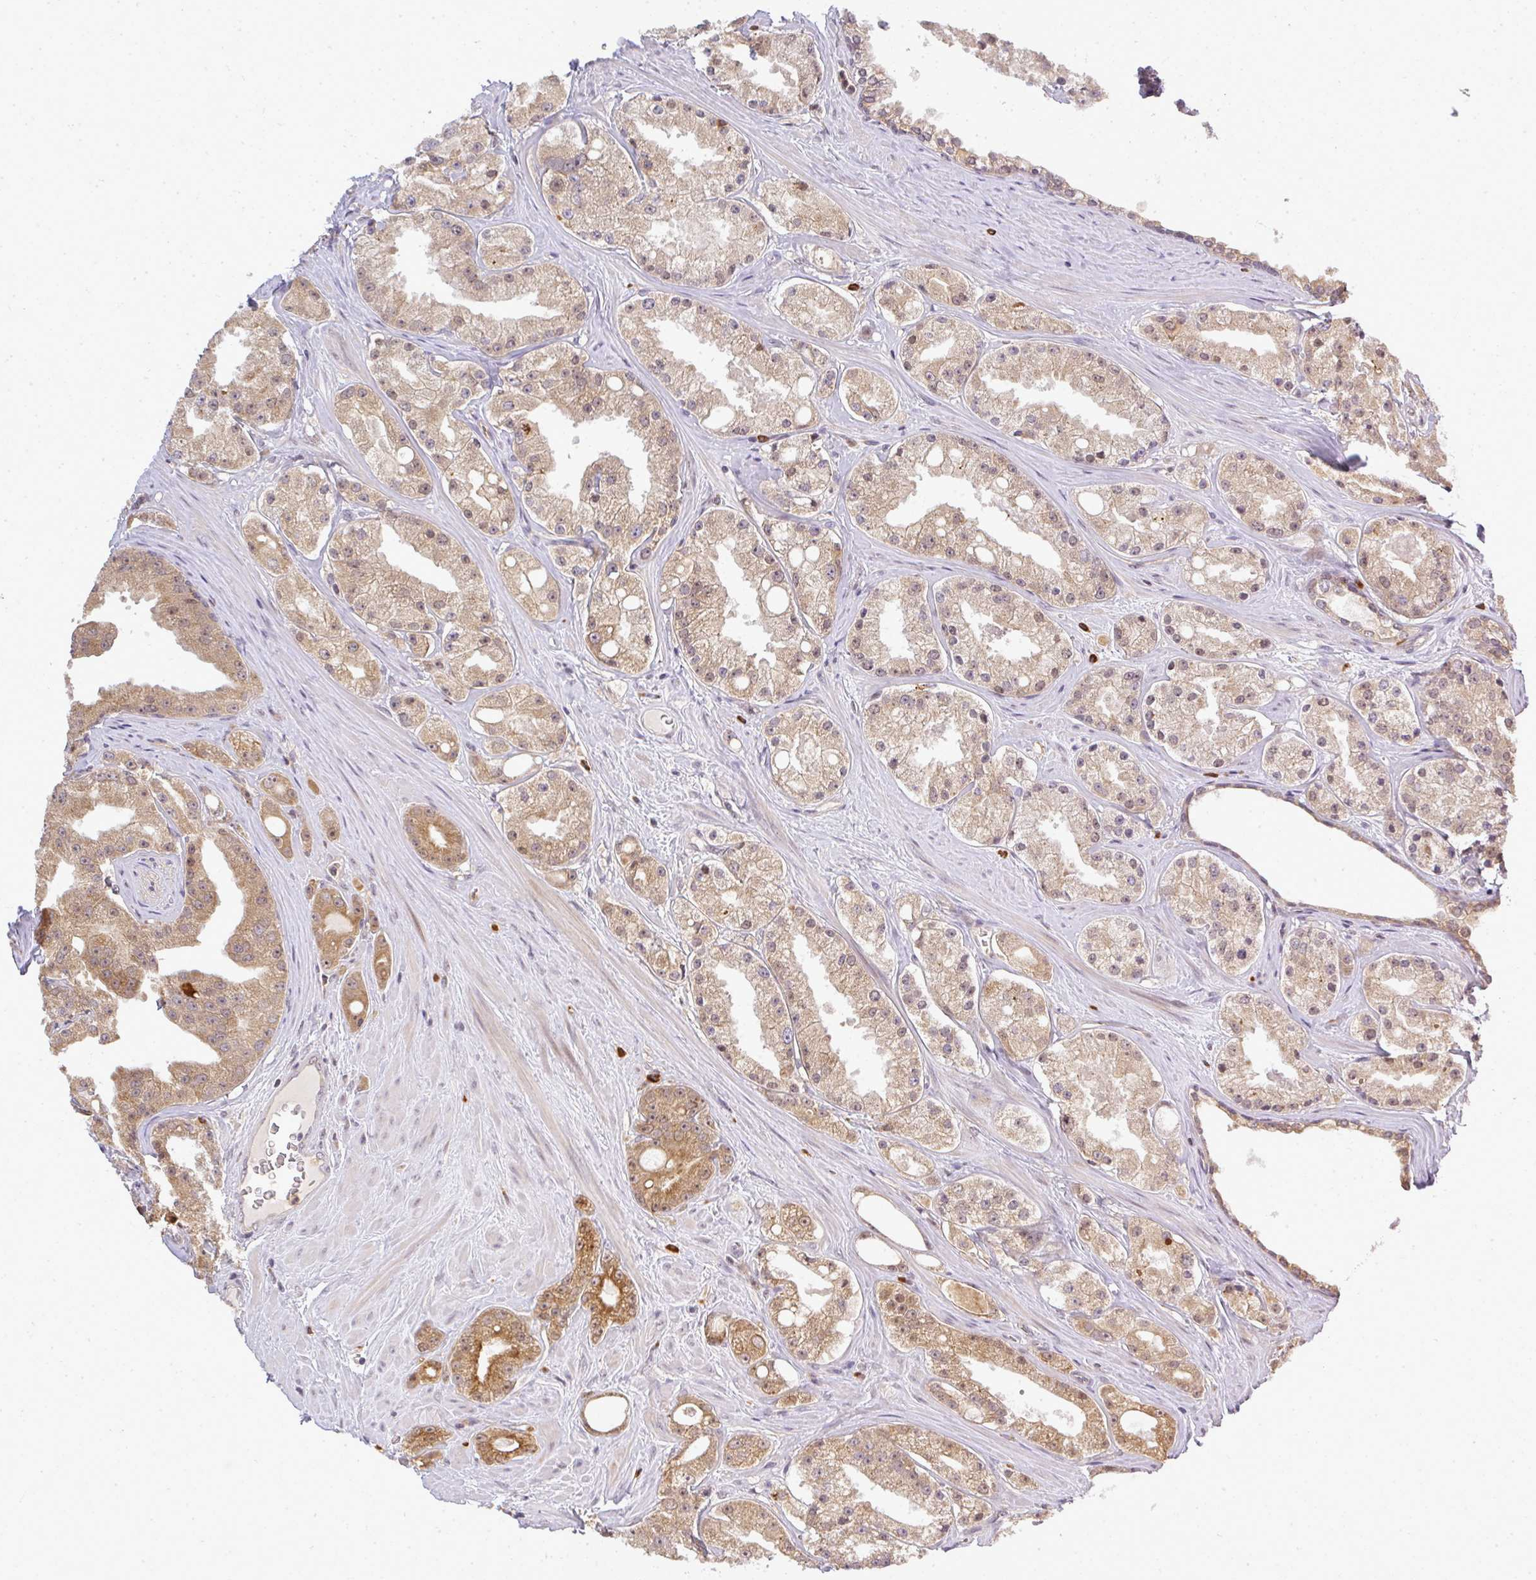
{"staining": {"intensity": "moderate", "quantity": ">75%", "location": "cytoplasmic/membranous,nuclear"}, "tissue": "prostate cancer", "cell_type": "Tumor cells", "image_type": "cancer", "snomed": [{"axis": "morphology", "description": "Adenocarcinoma, High grade"}, {"axis": "topography", "description": "Prostate"}], "caption": "Protein staining of adenocarcinoma (high-grade) (prostate) tissue demonstrates moderate cytoplasmic/membranous and nuclear expression in approximately >75% of tumor cells.", "gene": "FAM153A", "patient": {"sex": "male", "age": 66}}